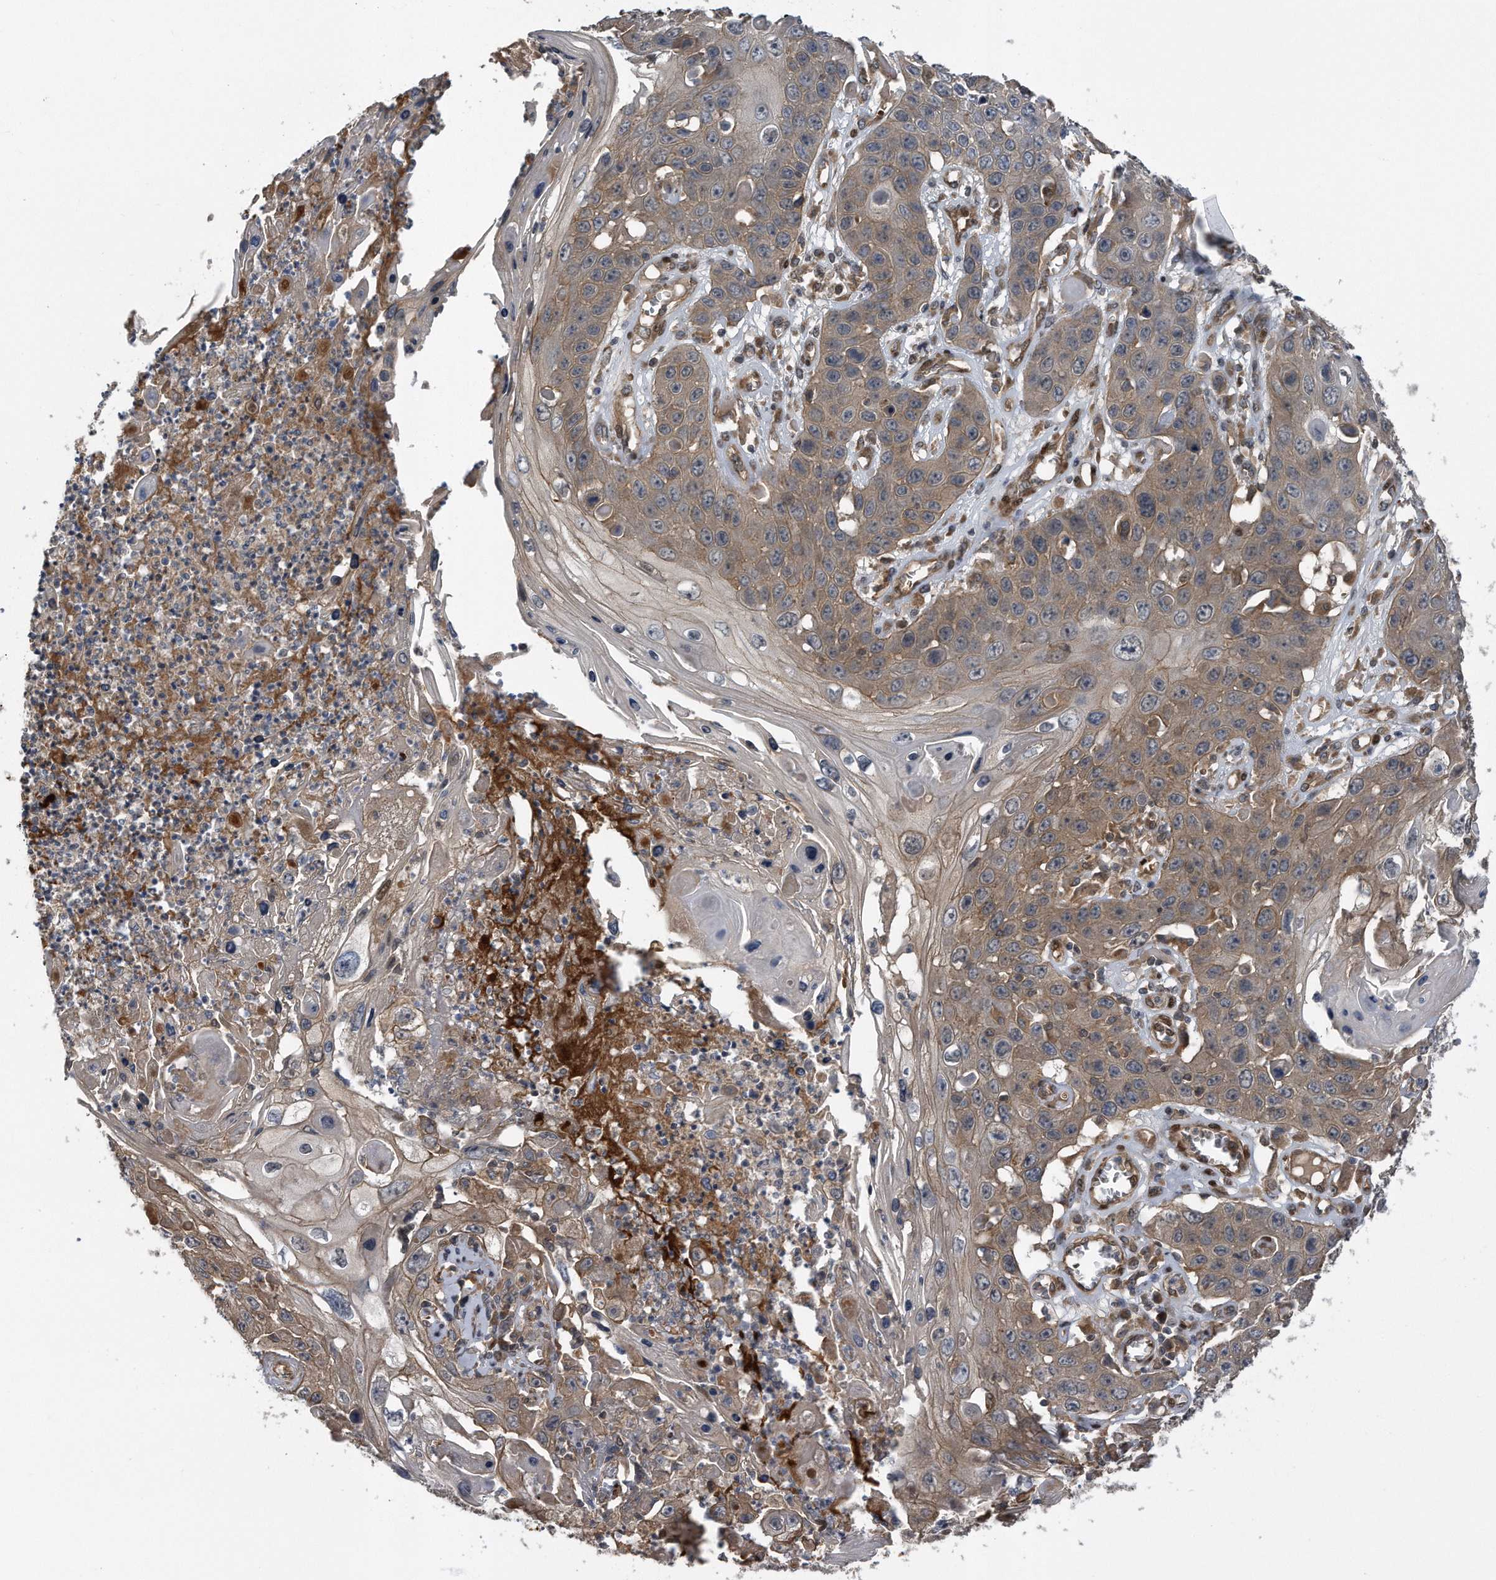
{"staining": {"intensity": "weak", "quantity": ">75%", "location": "cytoplasmic/membranous"}, "tissue": "skin cancer", "cell_type": "Tumor cells", "image_type": "cancer", "snomed": [{"axis": "morphology", "description": "Squamous cell carcinoma, NOS"}, {"axis": "topography", "description": "Skin"}], "caption": "Immunohistochemistry (IHC) of skin squamous cell carcinoma displays low levels of weak cytoplasmic/membranous staining in about >75% of tumor cells. (Stains: DAB (3,3'-diaminobenzidine) in brown, nuclei in blue, Microscopy: brightfield microscopy at high magnification).", "gene": "ZNF79", "patient": {"sex": "male", "age": 55}}